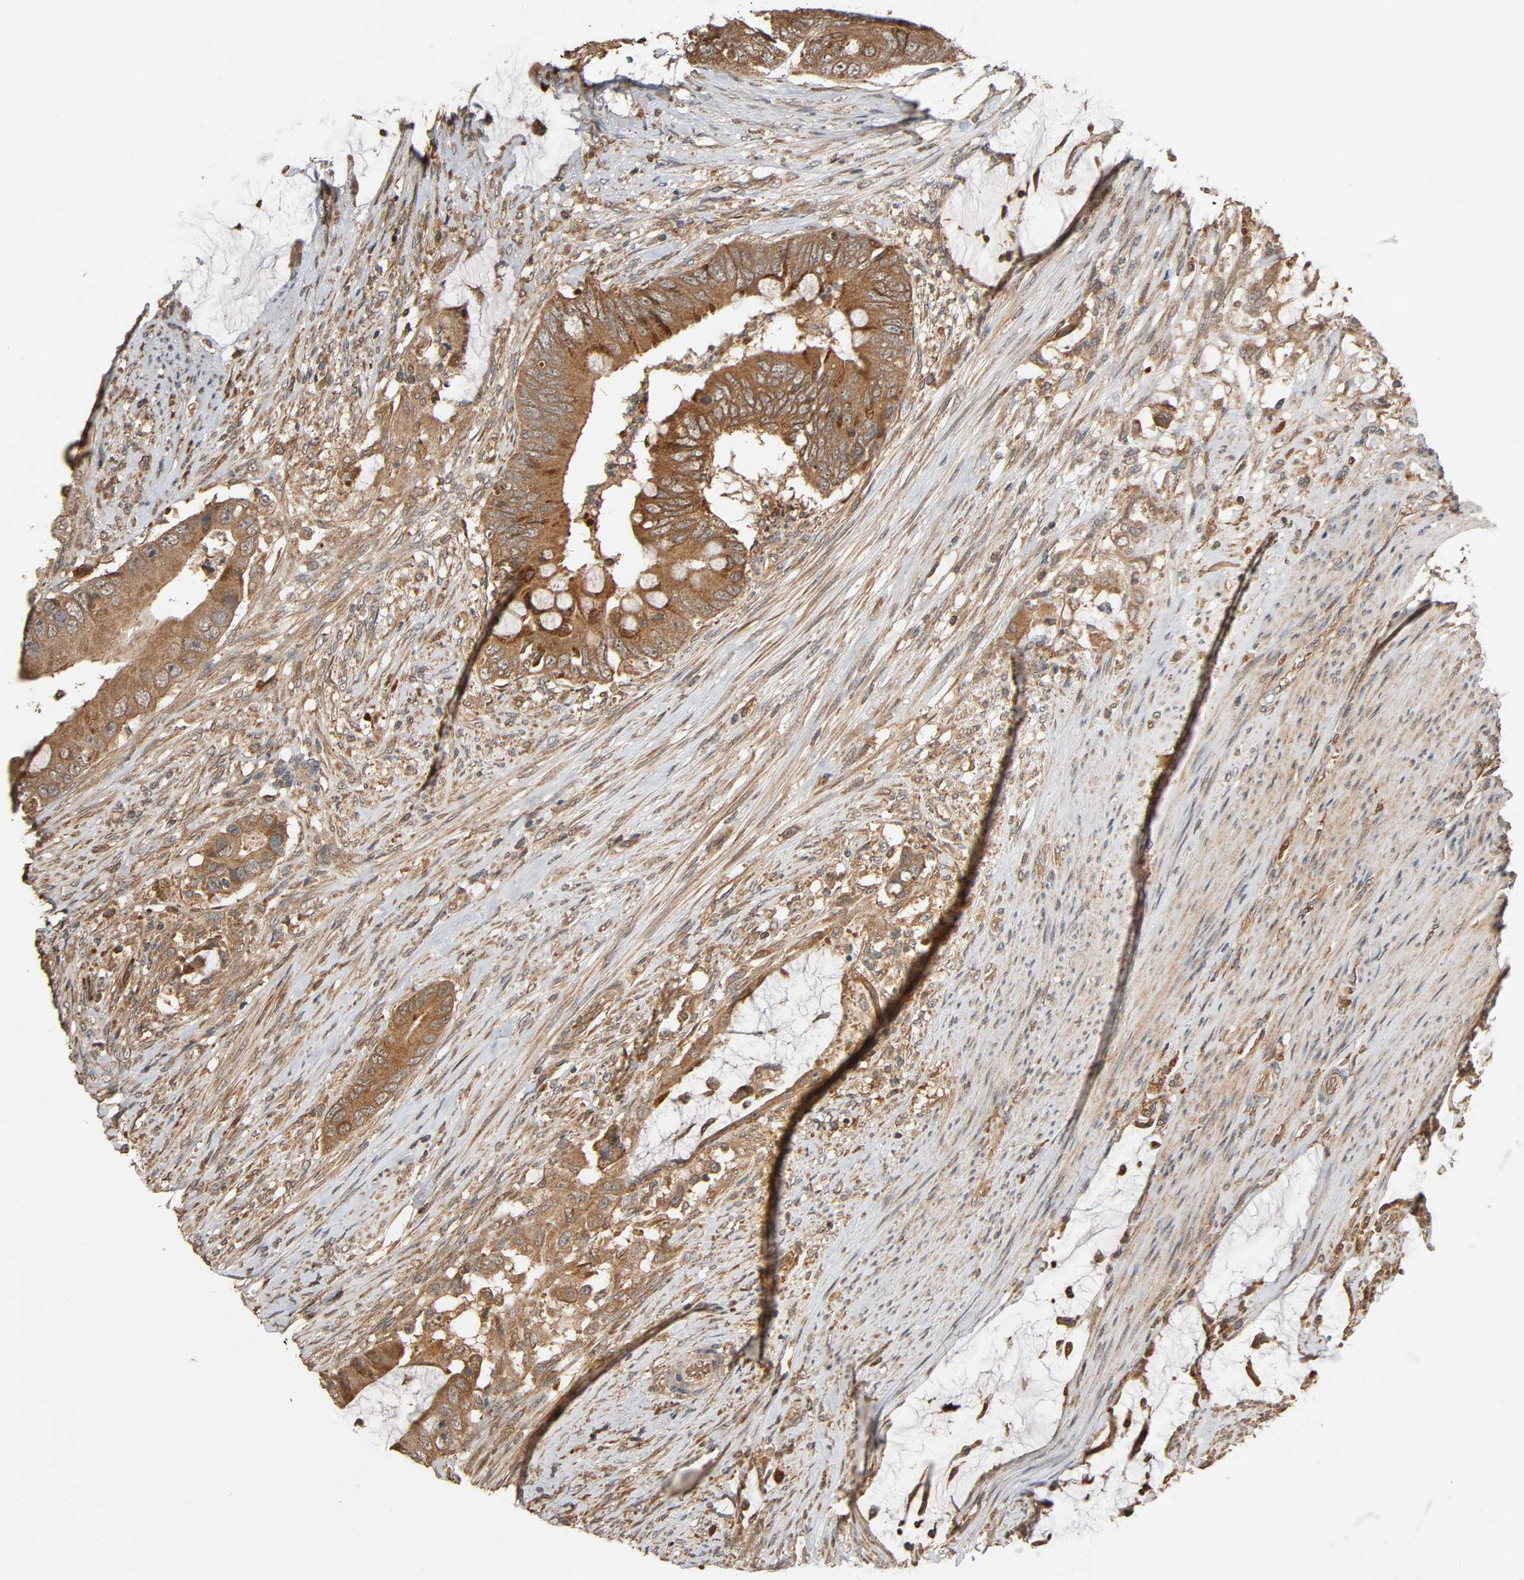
{"staining": {"intensity": "moderate", "quantity": ">75%", "location": "cytoplasmic/membranous"}, "tissue": "colorectal cancer", "cell_type": "Tumor cells", "image_type": "cancer", "snomed": [{"axis": "morphology", "description": "Adenocarcinoma, NOS"}, {"axis": "topography", "description": "Rectum"}], "caption": "Human adenocarcinoma (colorectal) stained with a protein marker reveals moderate staining in tumor cells.", "gene": "MAP3K8", "patient": {"sex": "female", "age": 77}}